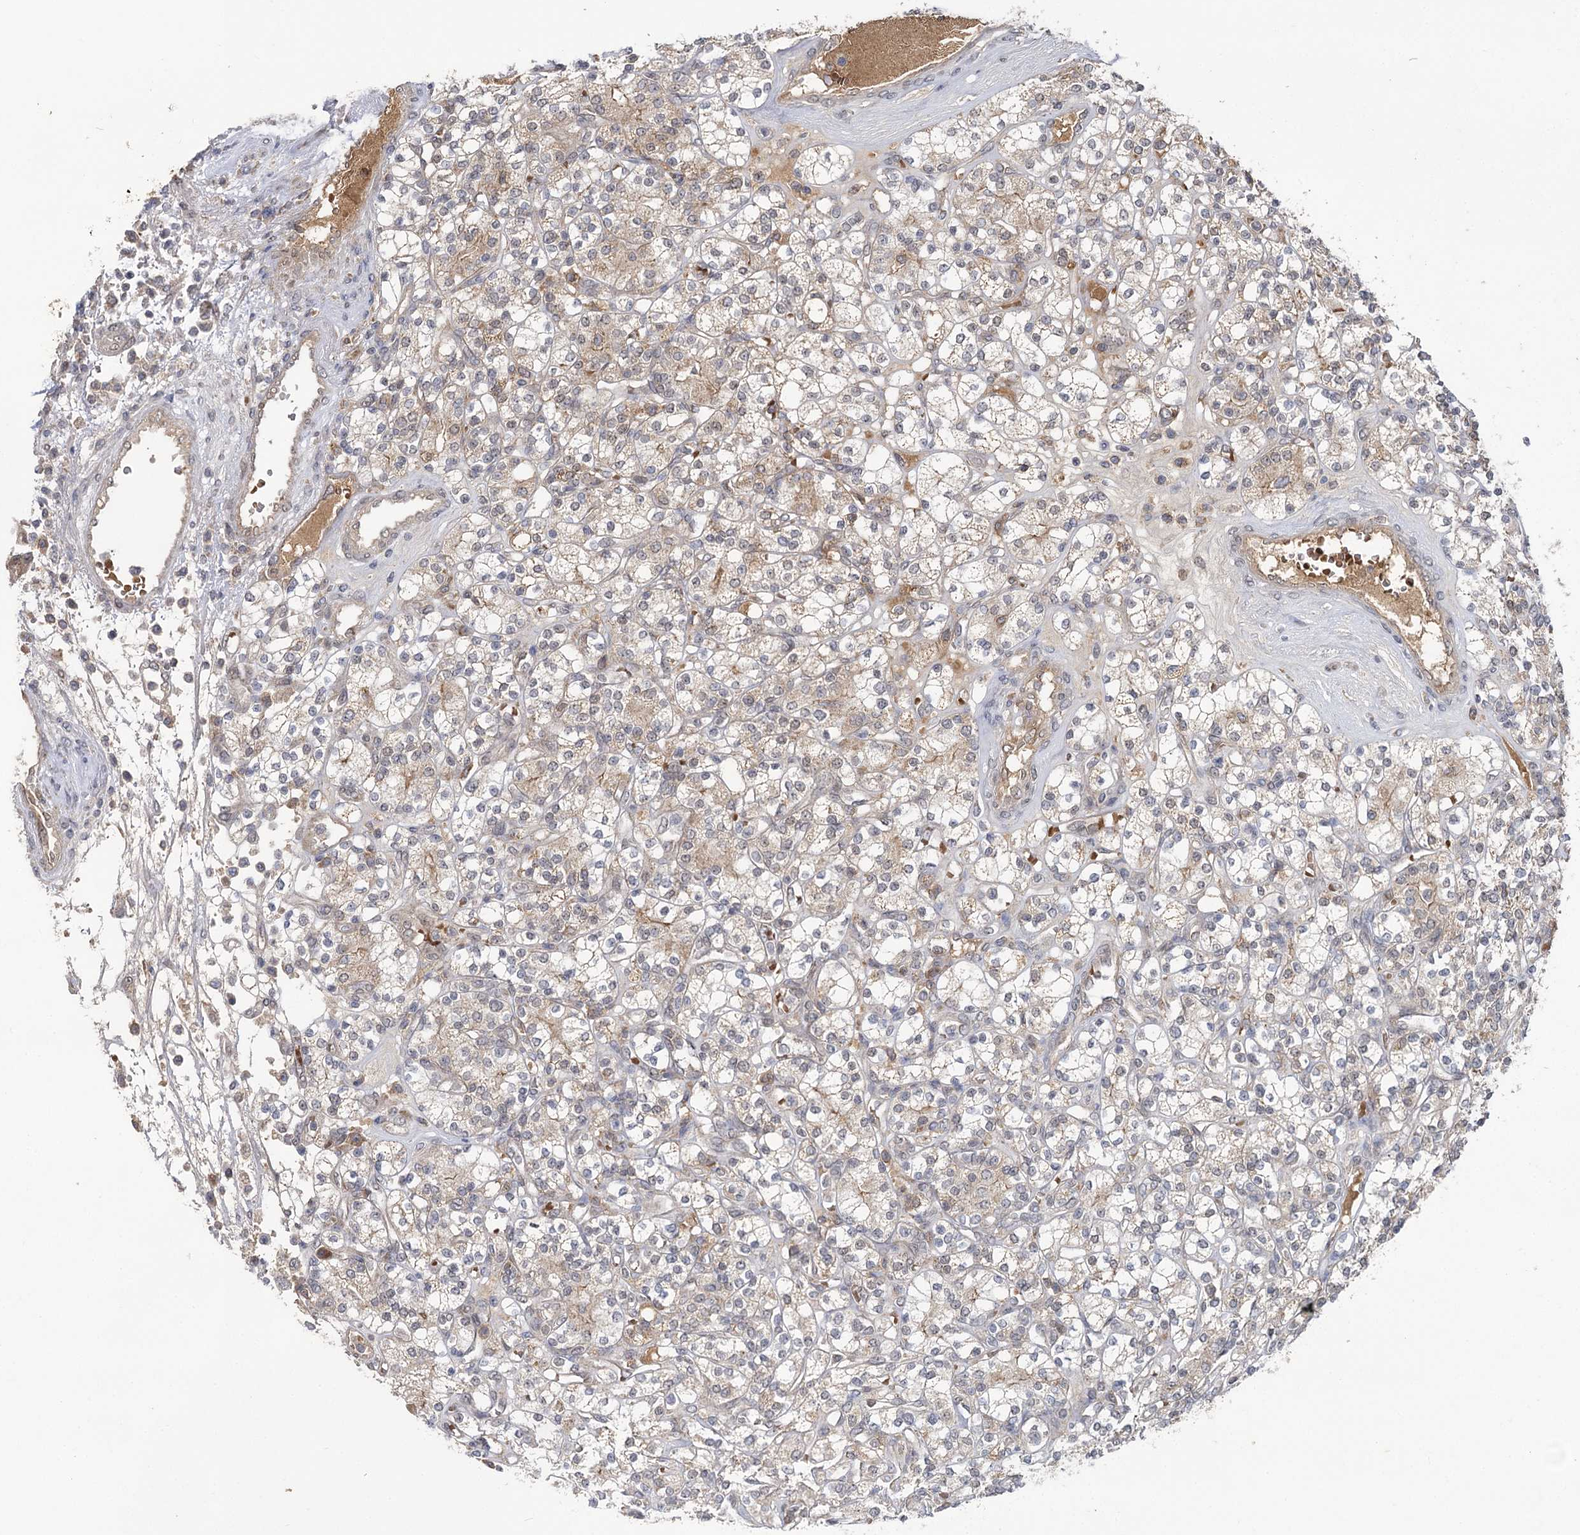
{"staining": {"intensity": "moderate", "quantity": "25%-75%", "location": "cytoplasmic/membranous"}, "tissue": "renal cancer", "cell_type": "Tumor cells", "image_type": "cancer", "snomed": [{"axis": "morphology", "description": "Adenocarcinoma, NOS"}, {"axis": "topography", "description": "Kidney"}], "caption": "Immunohistochemical staining of human adenocarcinoma (renal) exhibits moderate cytoplasmic/membranous protein positivity in about 25%-75% of tumor cells. (DAB IHC, brown staining for protein, blue staining for nuclei).", "gene": "MSANTD2", "patient": {"sex": "male", "age": 77}}